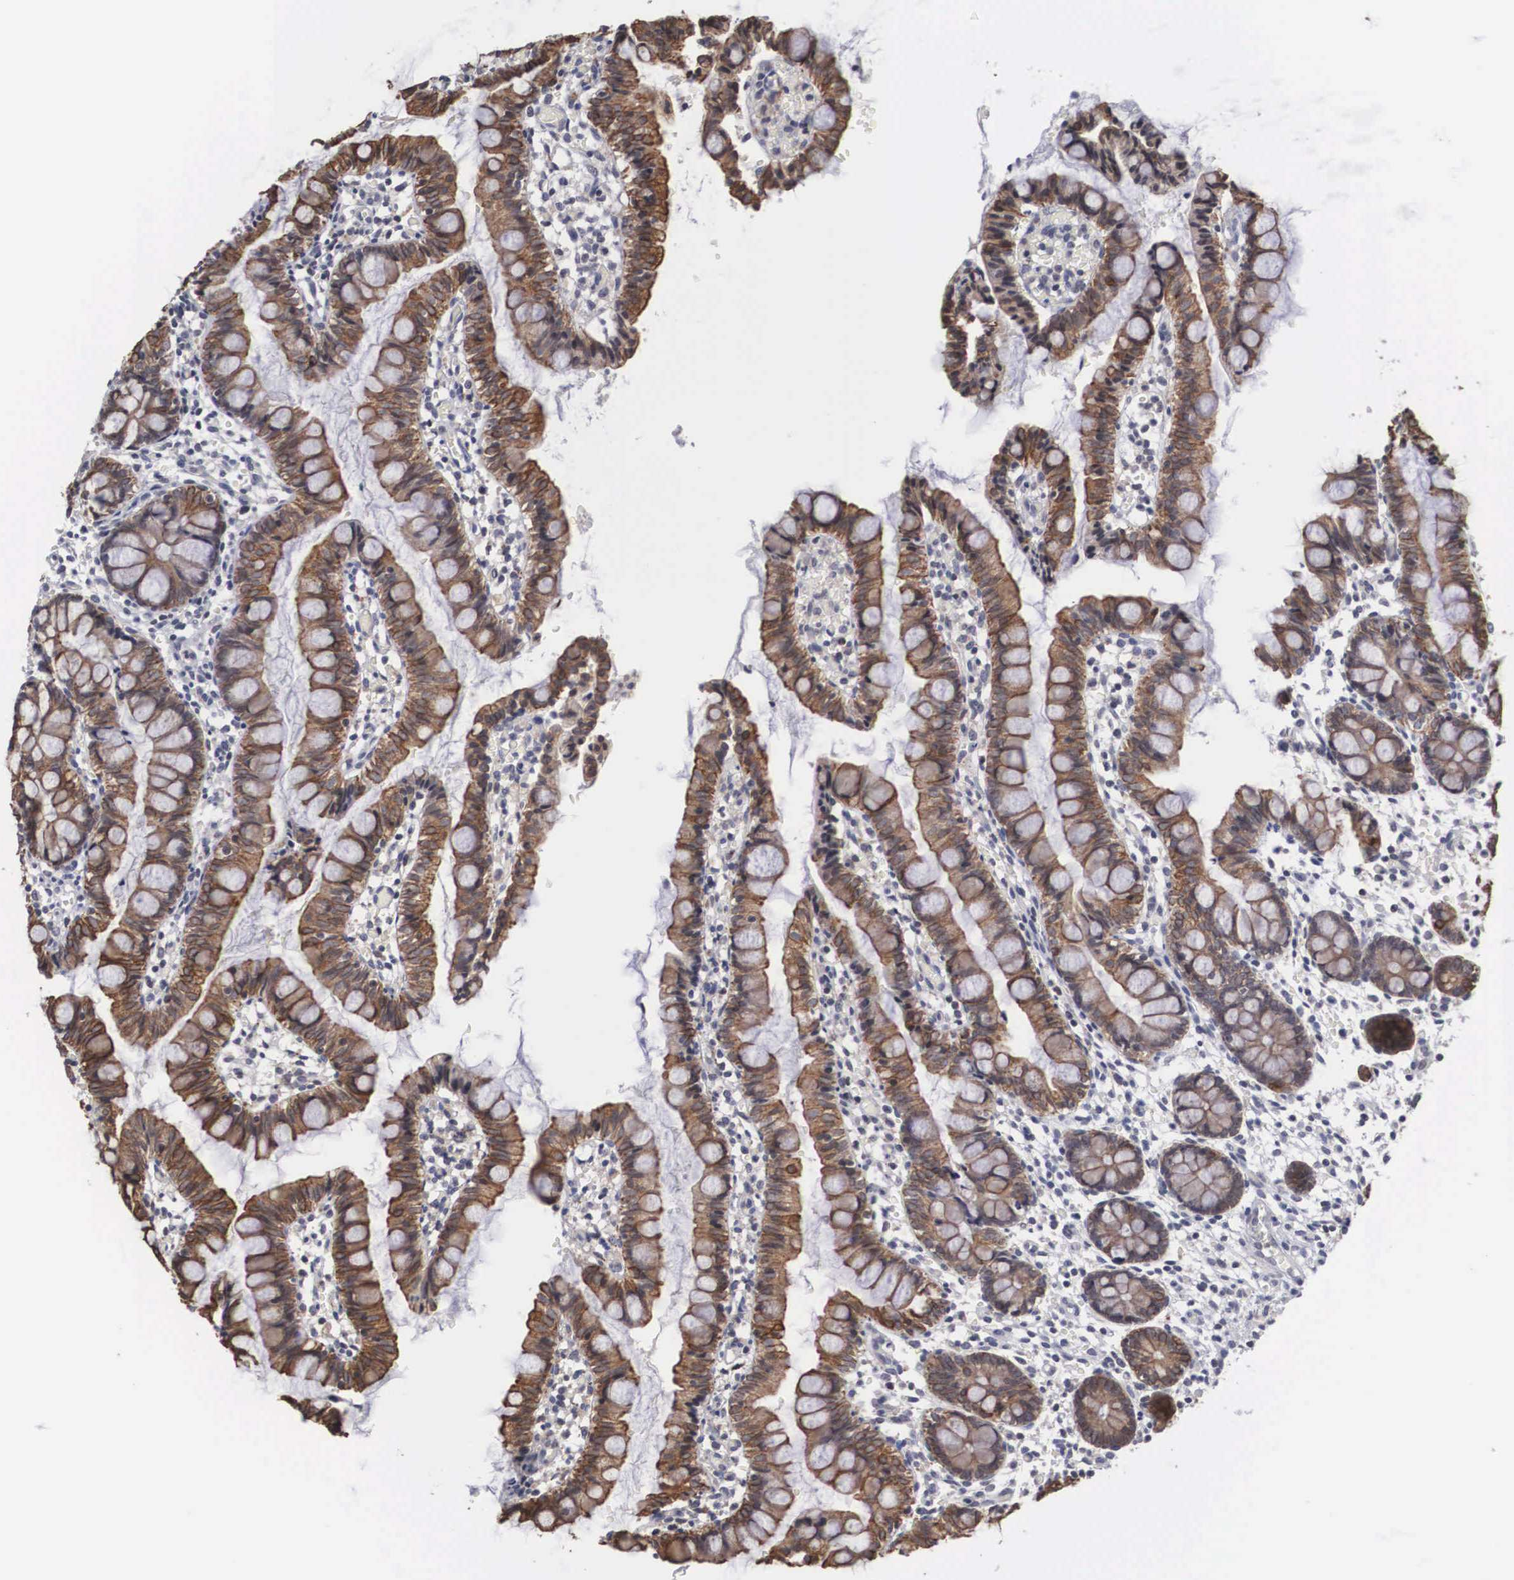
{"staining": {"intensity": "moderate", "quantity": ">75%", "location": "cytoplasmic/membranous"}, "tissue": "small intestine", "cell_type": "Glandular cells", "image_type": "normal", "snomed": [{"axis": "morphology", "description": "Normal tissue, NOS"}, {"axis": "topography", "description": "Small intestine"}], "caption": "IHC image of unremarkable human small intestine stained for a protein (brown), which demonstrates medium levels of moderate cytoplasmic/membranous positivity in about >75% of glandular cells.", "gene": "WDR89", "patient": {"sex": "male", "age": 1}}